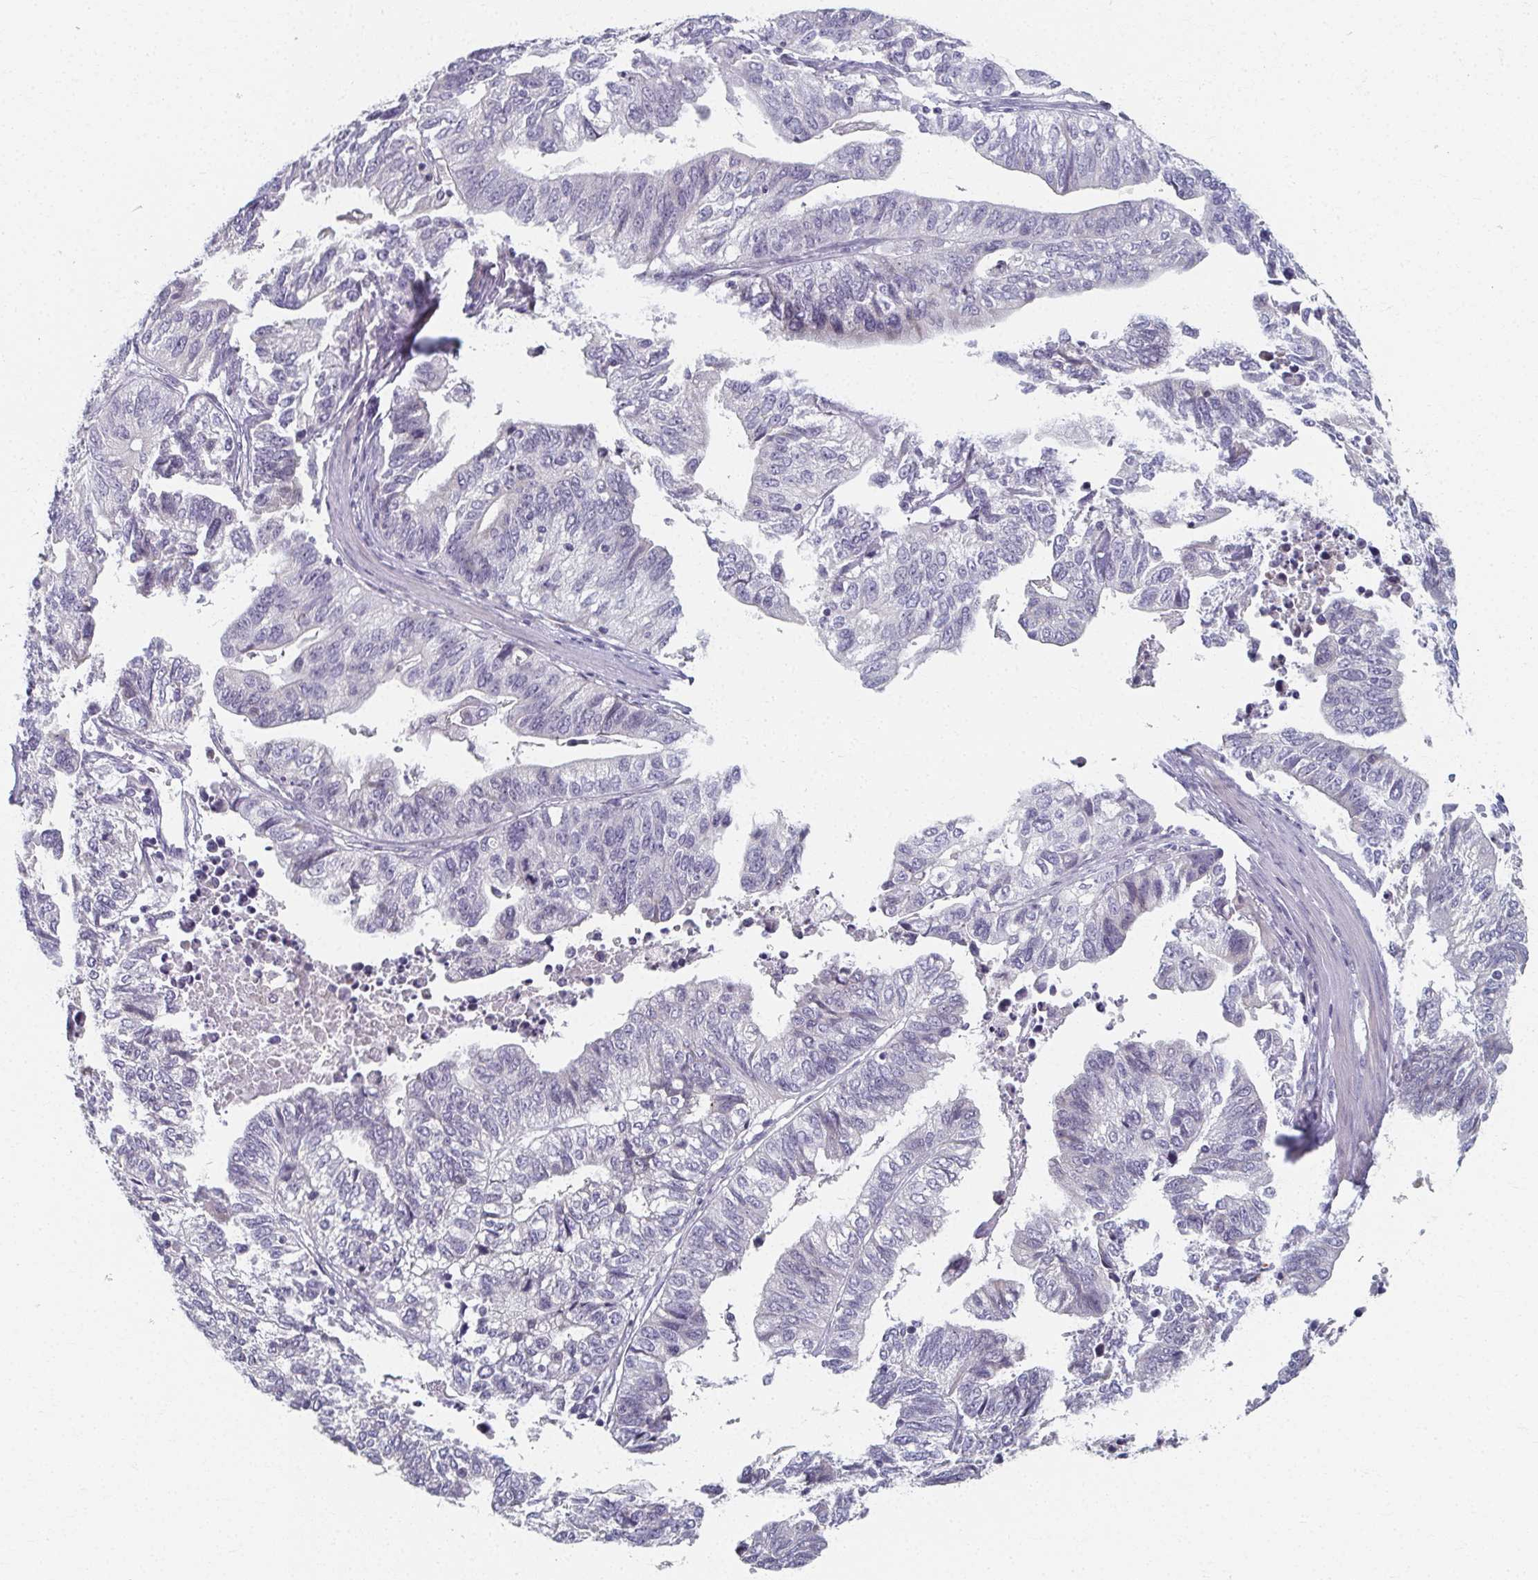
{"staining": {"intensity": "negative", "quantity": "none", "location": "none"}, "tissue": "stomach cancer", "cell_type": "Tumor cells", "image_type": "cancer", "snomed": [{"axis": "morphology", "description": "Adenocarcinoma, NOS"}, {"axis": "topography", "description": "Stomach, upper"}], "caption": "A photomicrograph of stomach cancer (adenocarcinoma) stained for a protein exhibits no brown staining in tumor cells. The staining is performed using DAB (3,3'-diaminobenzidine) brown chromogen with nuclei counter-stained in using hematoxylin.", "gene": "CAMKV", "patient": {"sex": "female", "age": 67}}